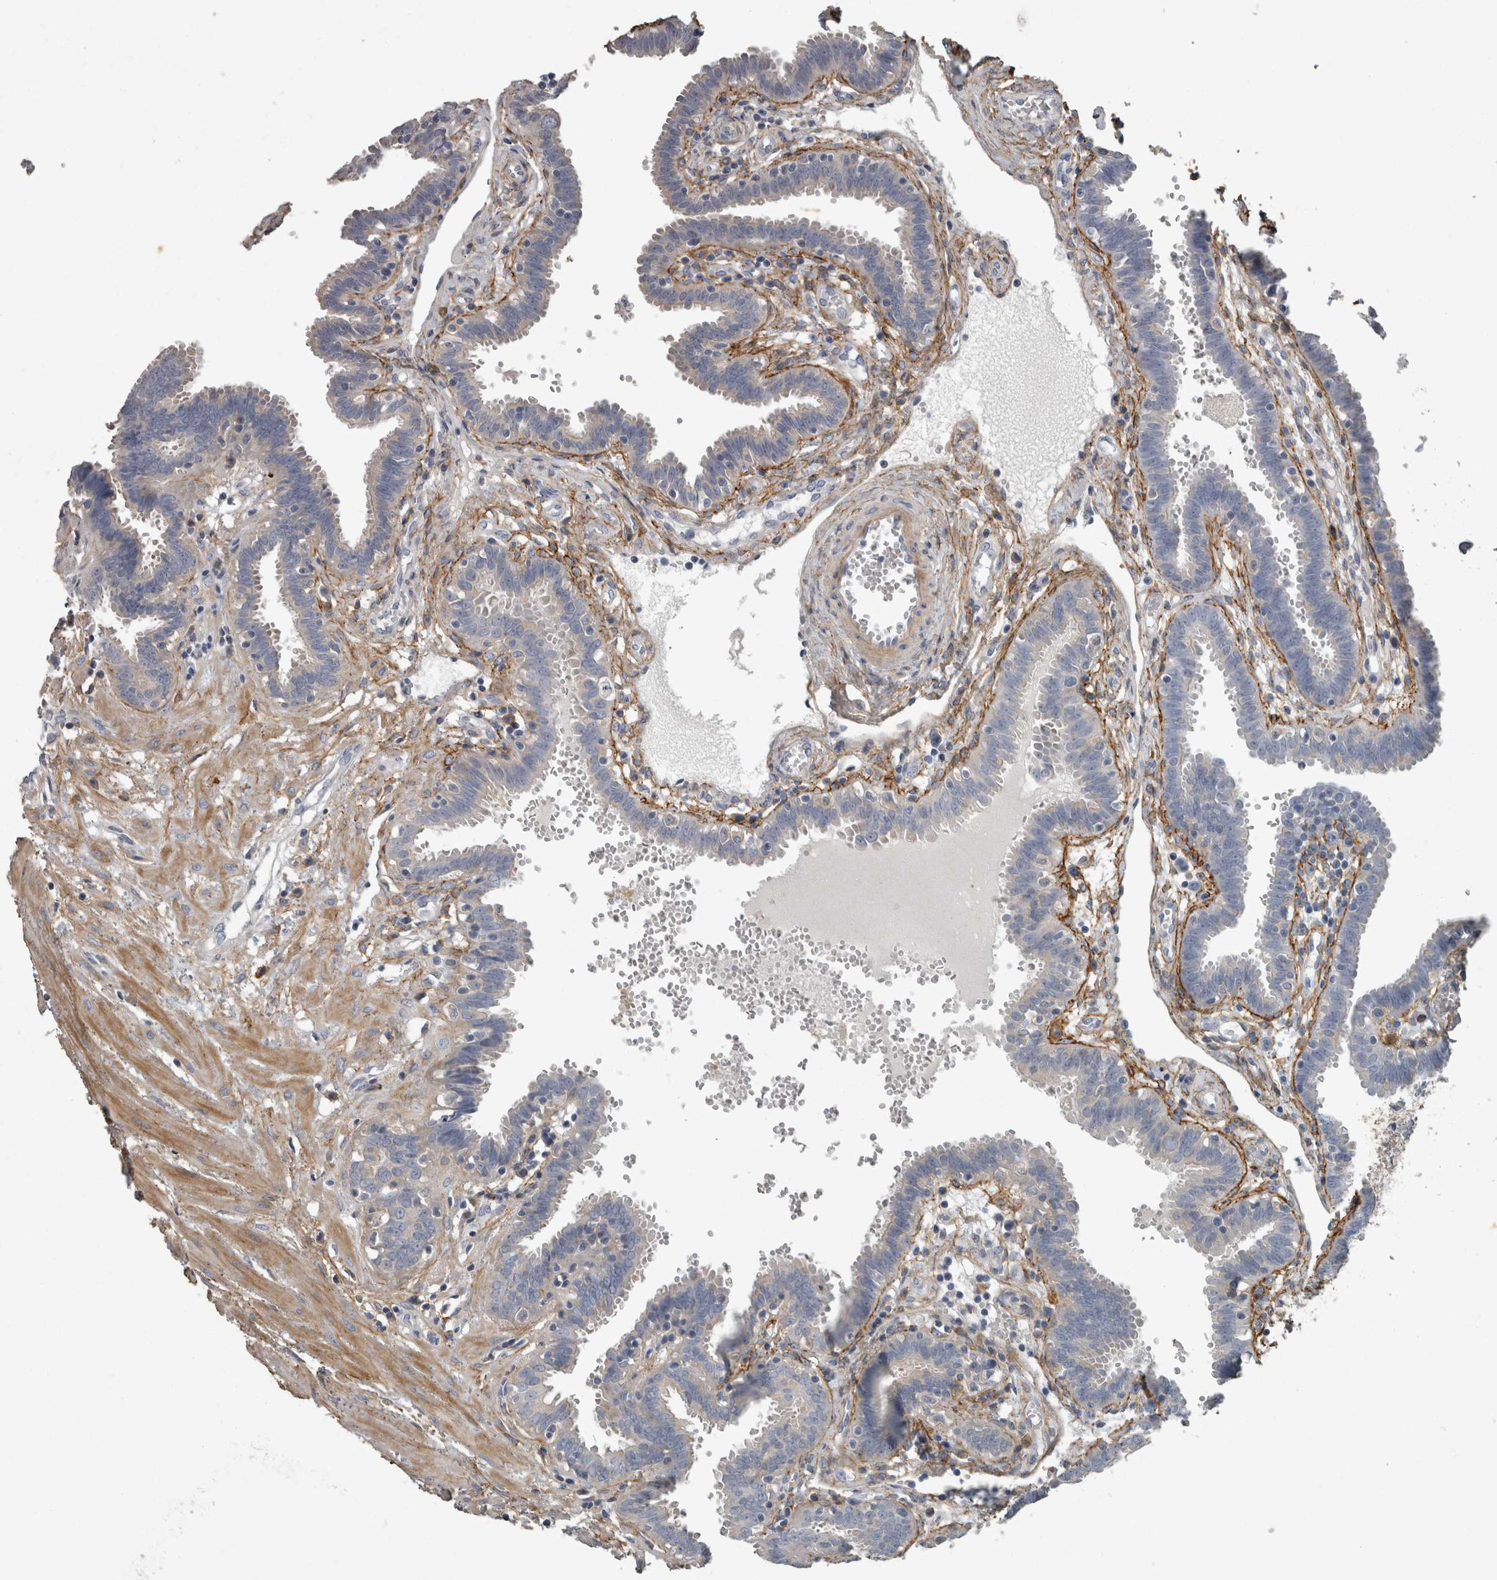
{"staining": {"intensity": "negative", "quantity": "none", "location": "none"}, "tissue": "fallopian tube", "cell_type": "Glandular cells", "image_type": "normal", "snomed": [{"axis": "morphology", "description": "Normal tissue, NOS"}, {"axis": "topography", "description": "Fallopian tube"}, {"axis": "topography", "description": "Placenta"}], "caption": "This is a image of IHC staining of normal fallopian tube, which shows no staining in glandular cells.", "gene": "EFEMP2", "patient": {"sex": "female", "age": 32}}